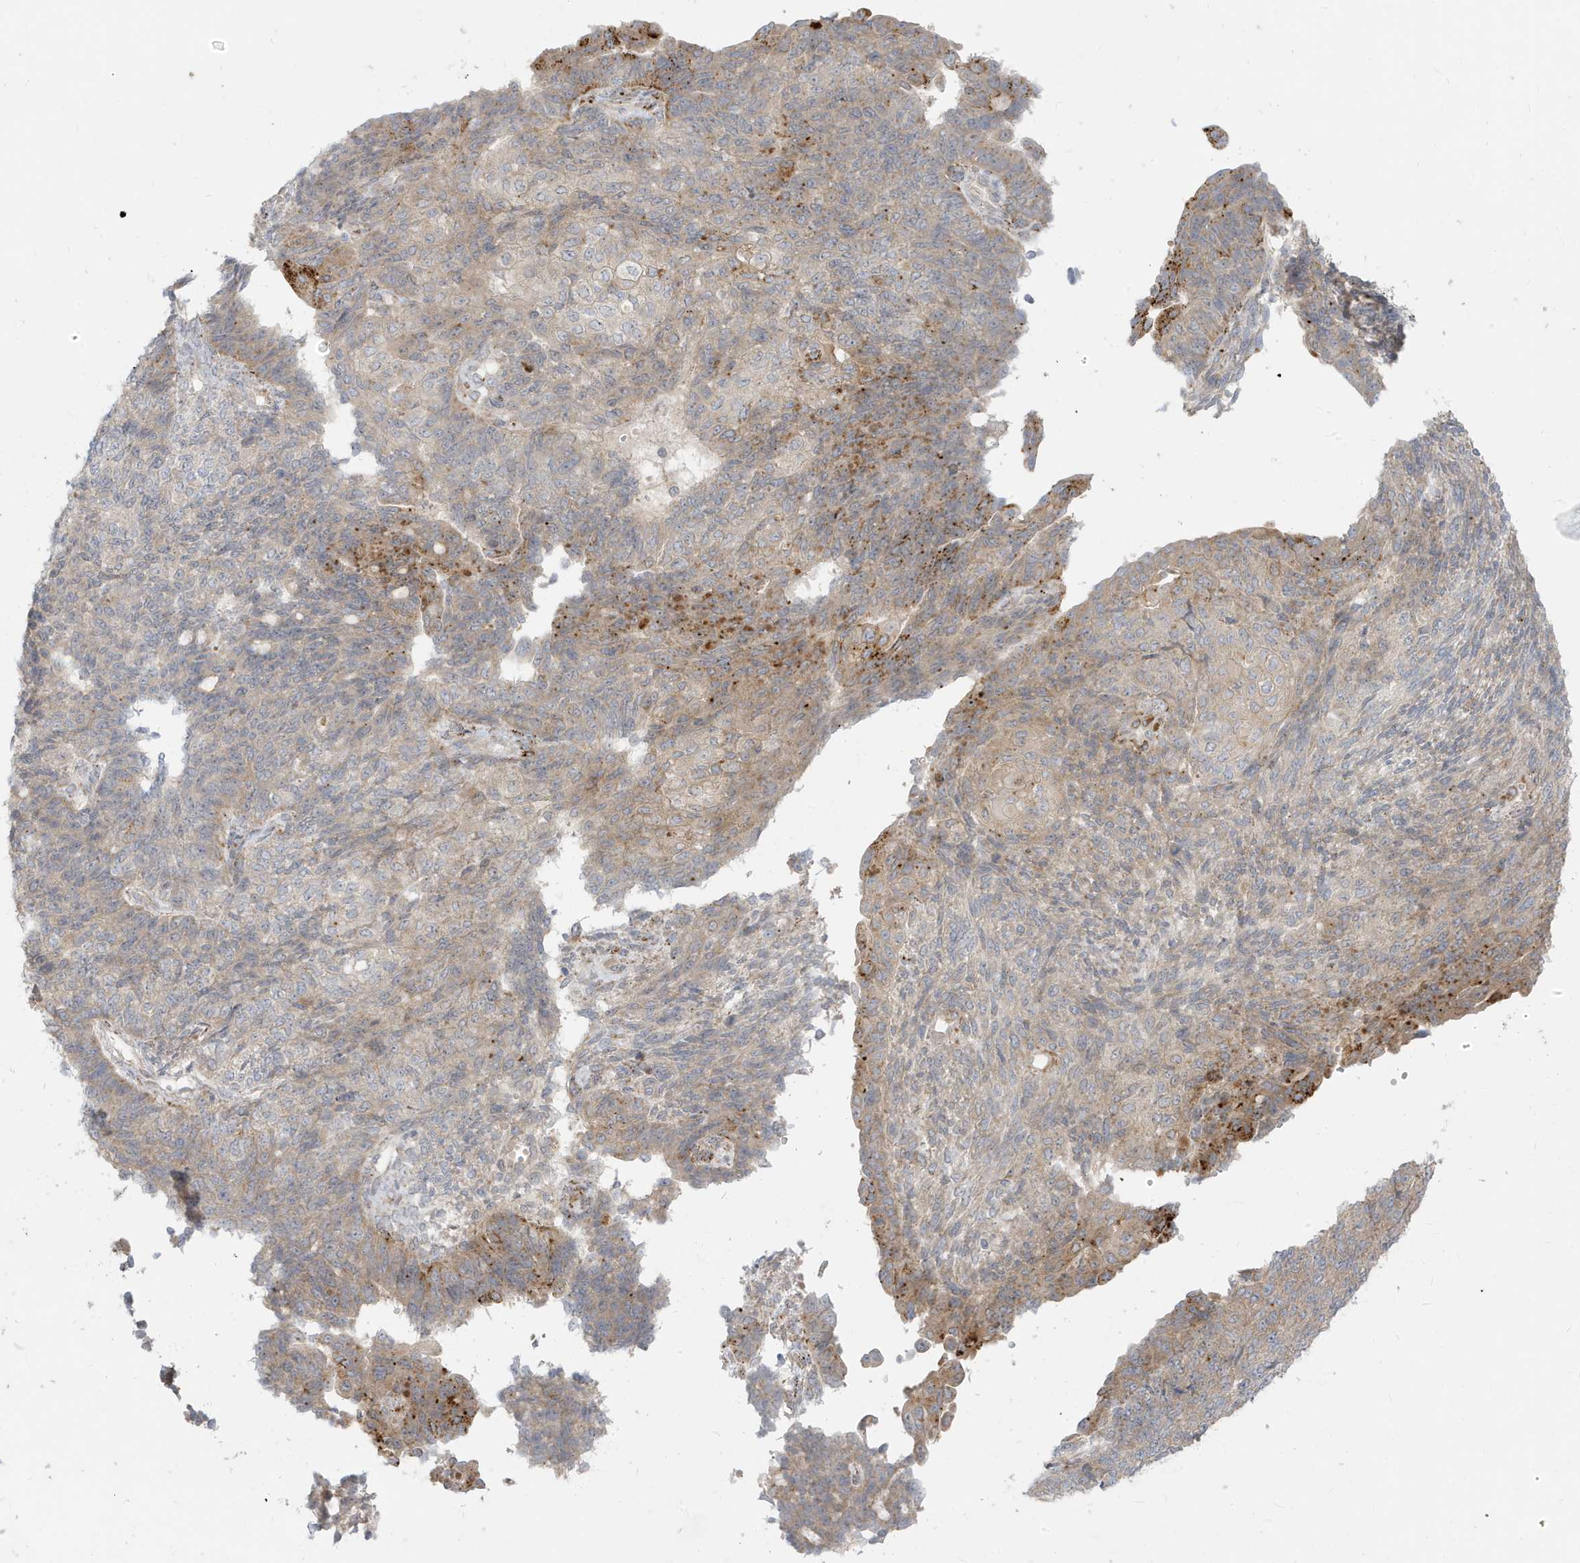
{"staining": {"intensity": "moderate", "quantity": "<25%", "location": "cytoplasmic/membranous"}, "tissue": "endometrial cancer", "cell_type": "Tumor cells", "image_type": "cancer", "snomed": [{"axis": "morphology", "description": "Adenocarcinoma, NOS"}, {"axis": "topography", "description": "Endometrium"}], "caption": "The immunohistochemical stain labels moderate cytoplasmic/membranous staining in tumor cells of endometrial adenocarcinoma tissue. Nuclei are stained in blue.", "gene": "MCOLN1", "patient": {"sex": "female", "age": 32}}